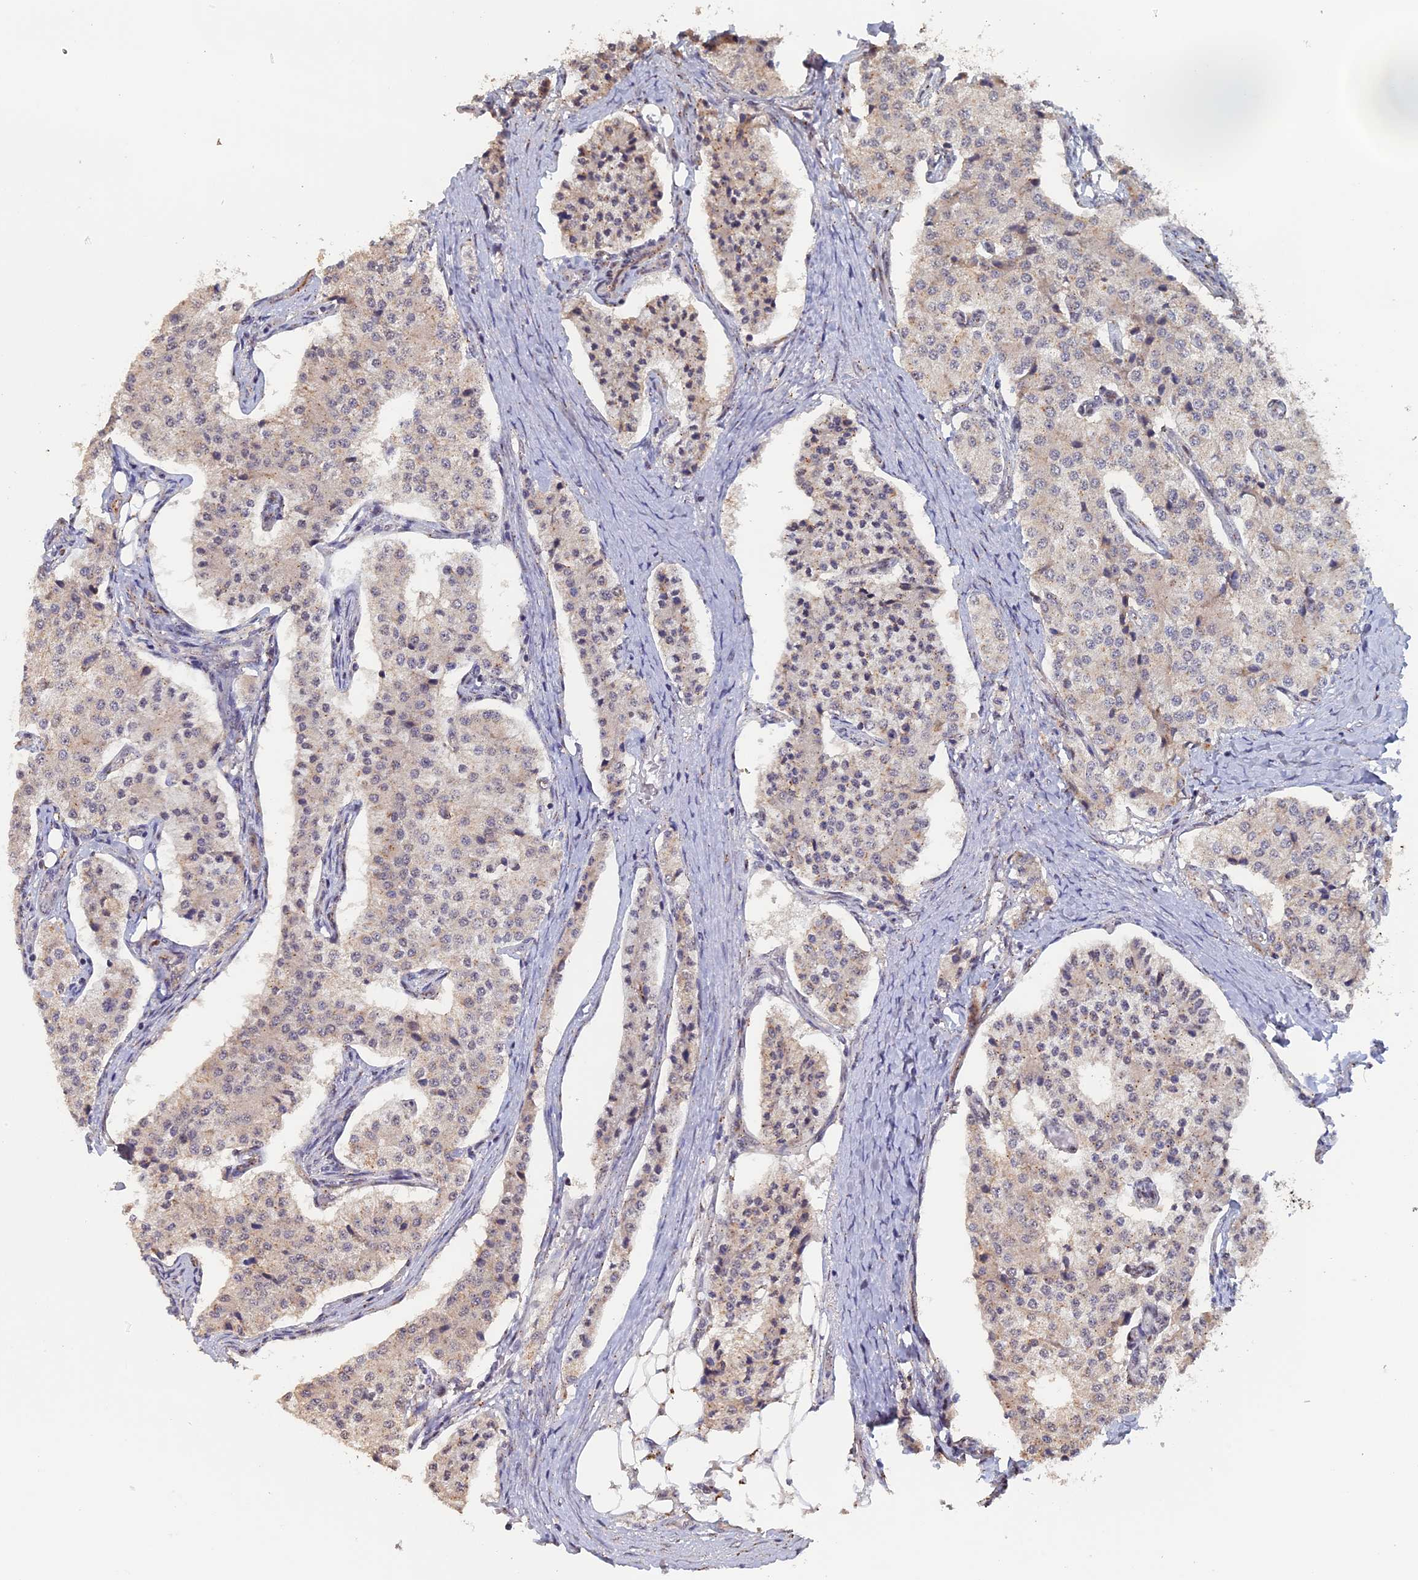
{"staining": {"intensity": "weak", "quantity": "<25%", "location": "cytoplasmic/membranous"}, "tissue": "carcinoid", "cell_type": "Tumor cells", "image_type": "cancer", "snomed": [{"axis": "morphology", "description": "Carcinoid, malignant, NOS"}, {"axis": "topography", "description": "Colon"}], "caption": "An image of carcinoid stained for a protein demonstrates no brown staining in tumor cells. The staining is performed using DAB (3,3'-diaminobenzidine) brown chromogen with nuclei counter-stained in using hematoxylin.", "gene": "PIGQ", "patient": {"sex": "female", "age": 52}}